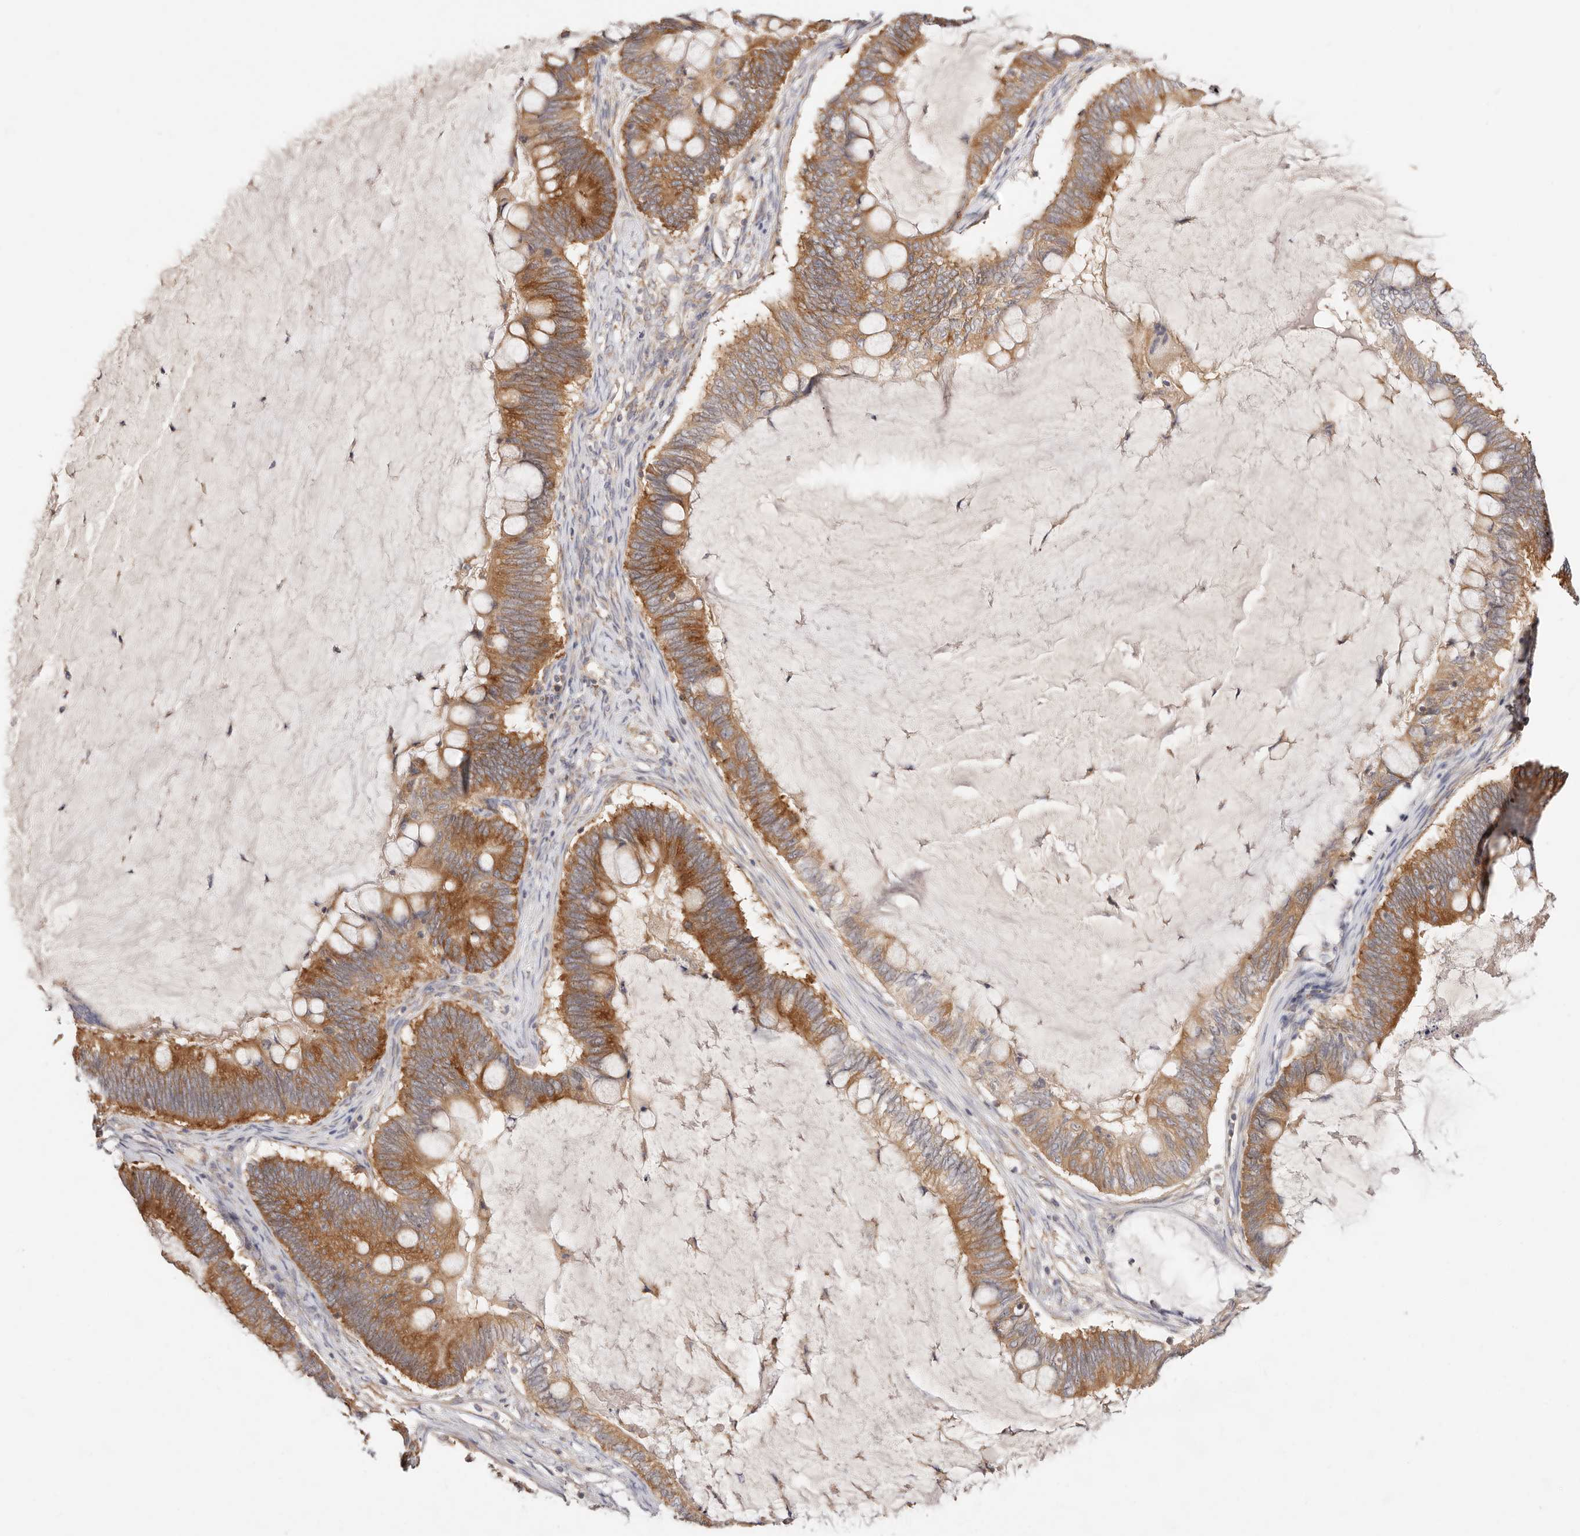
{"staining": {"intensity": "moderate", "quantity": ">75%", "location": "cytoplasmic/membranous"}, "tissue": "ovarian cancer", "cell_type": "Tumor cells", "image_type": "cancer", "snomed": [{"axis": "morphology", "description": "Cystadenocarcinoma, mucinous, NOS"}, {"axis": "topography", "description": "Ovary"}], "caption": "This micrograph demonstrates immunohistochemistry staining of mucinous cystadenocarcinoma (ovarian), with medium moderate cytoplasmic/membranous expression in about >75% of tumor cells.", "gene": "GNA13", "patient": {"sex": "female", "age": 61}}